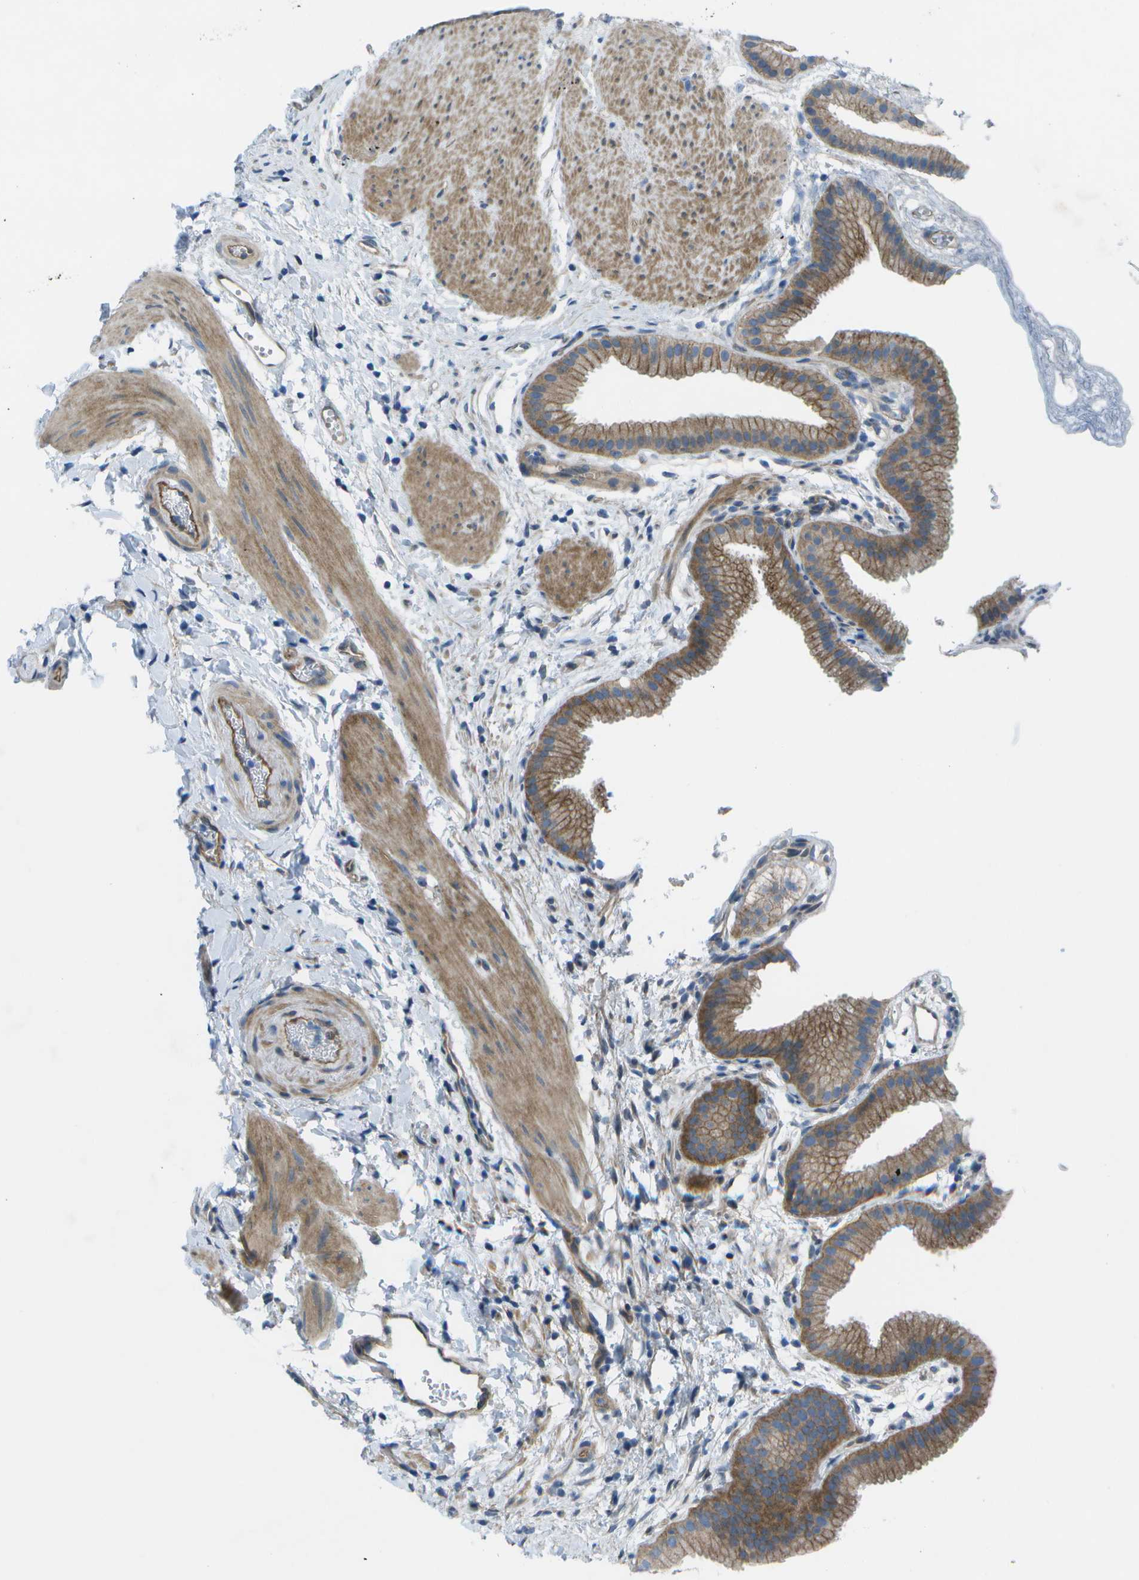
{"staining": {"intensity": "moderate", "quantity": ">75%", "location": "cytoplasmic/membranous"}, "tissue": "gallbladder", "cell_type": "Glandular cells", "image_type": "normal", "snomed": [{"axis": "morphology", "description": "Normal tissue, NOS"}, {"axis": "topography", "description": "Gallbladder"}], "caption": "Glandular cells demonstrate medium levels of moderate cytoplasmic/membranous positivity in about >75% of cells in benign human gallbladder.", "gene": "SORBS3", "patient": {"sex": "female", "age": 64}}